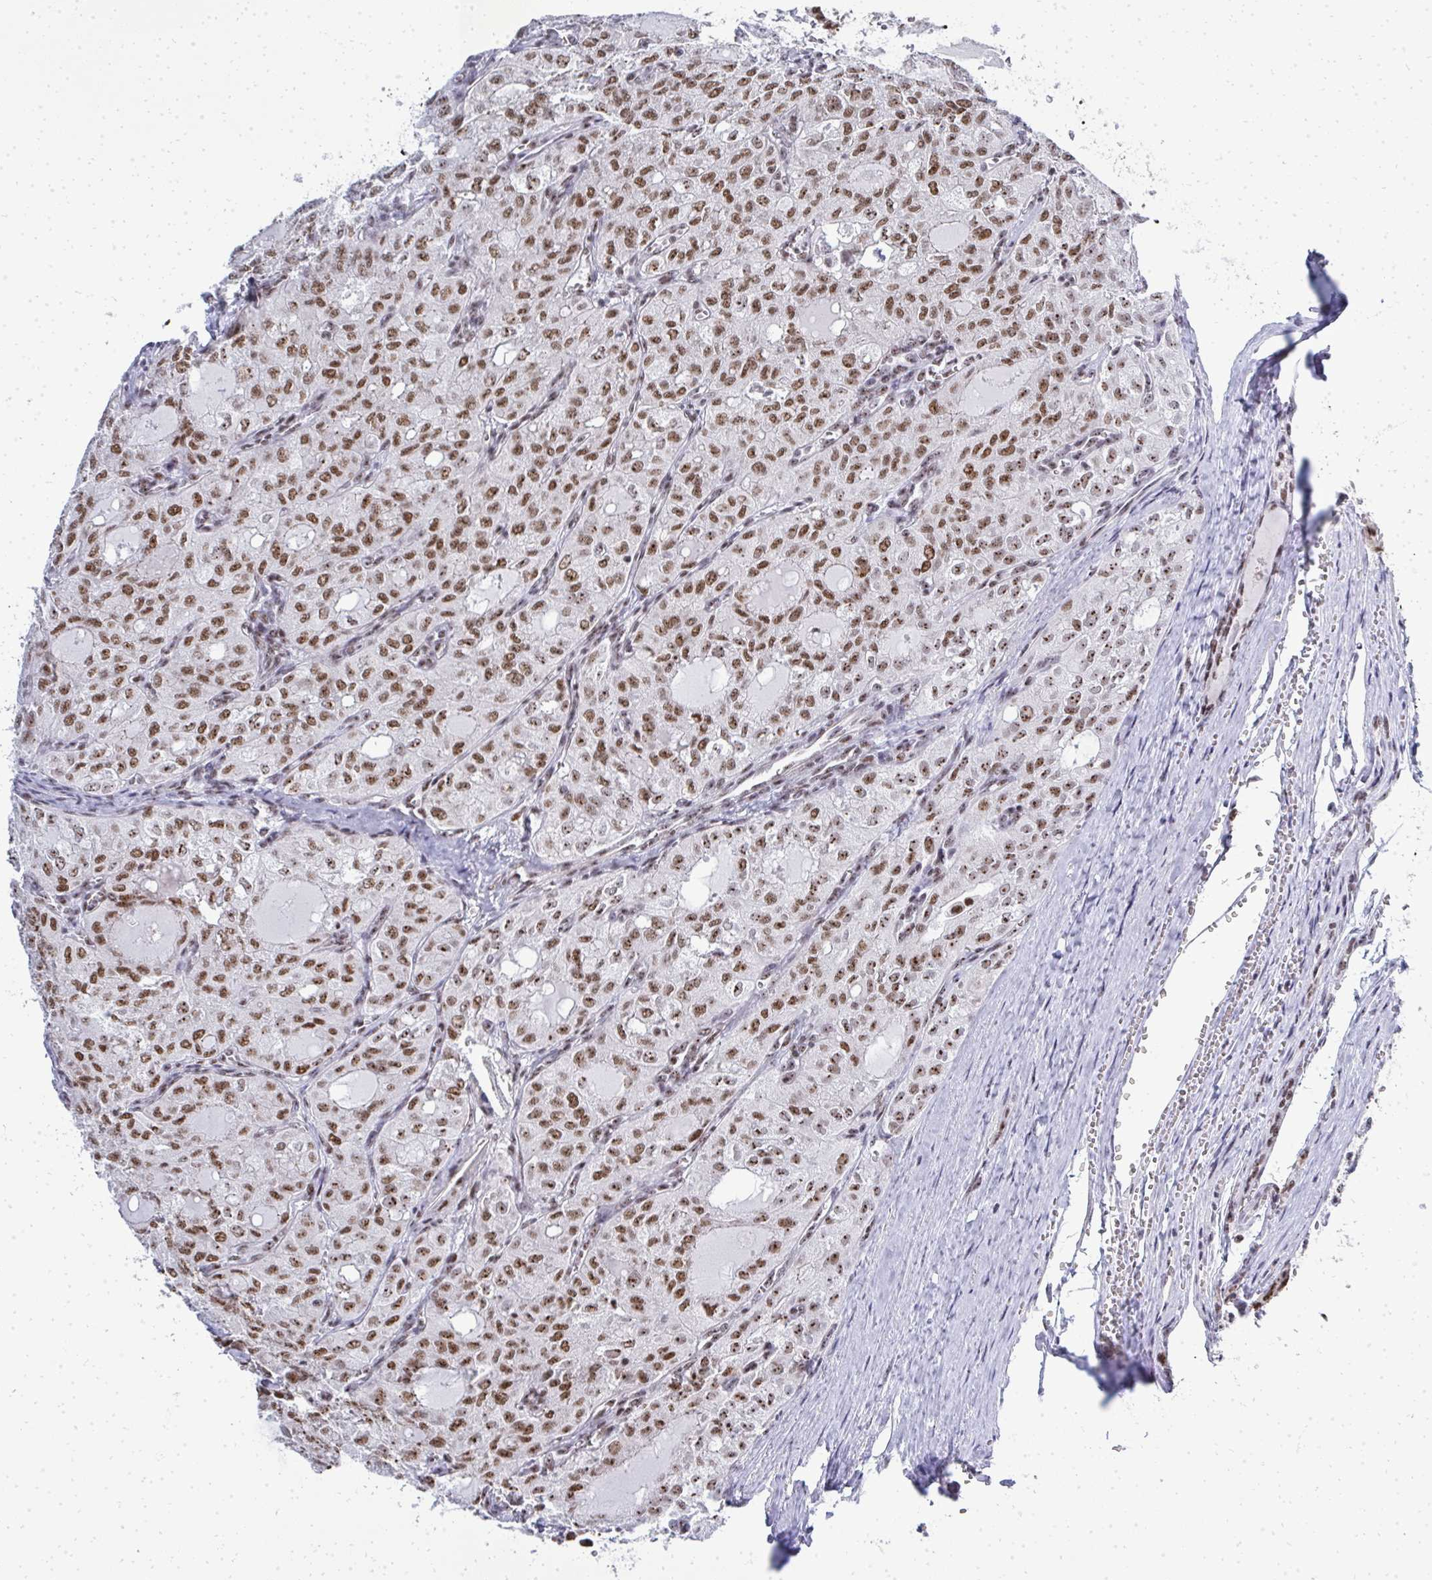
{"staining": {"intensity": "moderate", "quantity": ">75%", "location": "nuclear"}, "tissue": "thyroid cancer", "cell_type": "Tumor cells", "image_type": "cancer", "snomed": [{"axis": "morphology", "description": "Follicular adenoma carcinoma, NOS"}, {"axis": "topography", "description": "Thyroid gland"}], "caption": "Immunohistochemistry (IHC) micrograph of human thyroid follicular adenoma carcinoma stained for a protein (brown), which shows medium levels of moderate nuclear positivity in approximately >75% of tumor cells.", "gene": "SIRT7", "patient": {"sex": "male", "age": 75}}